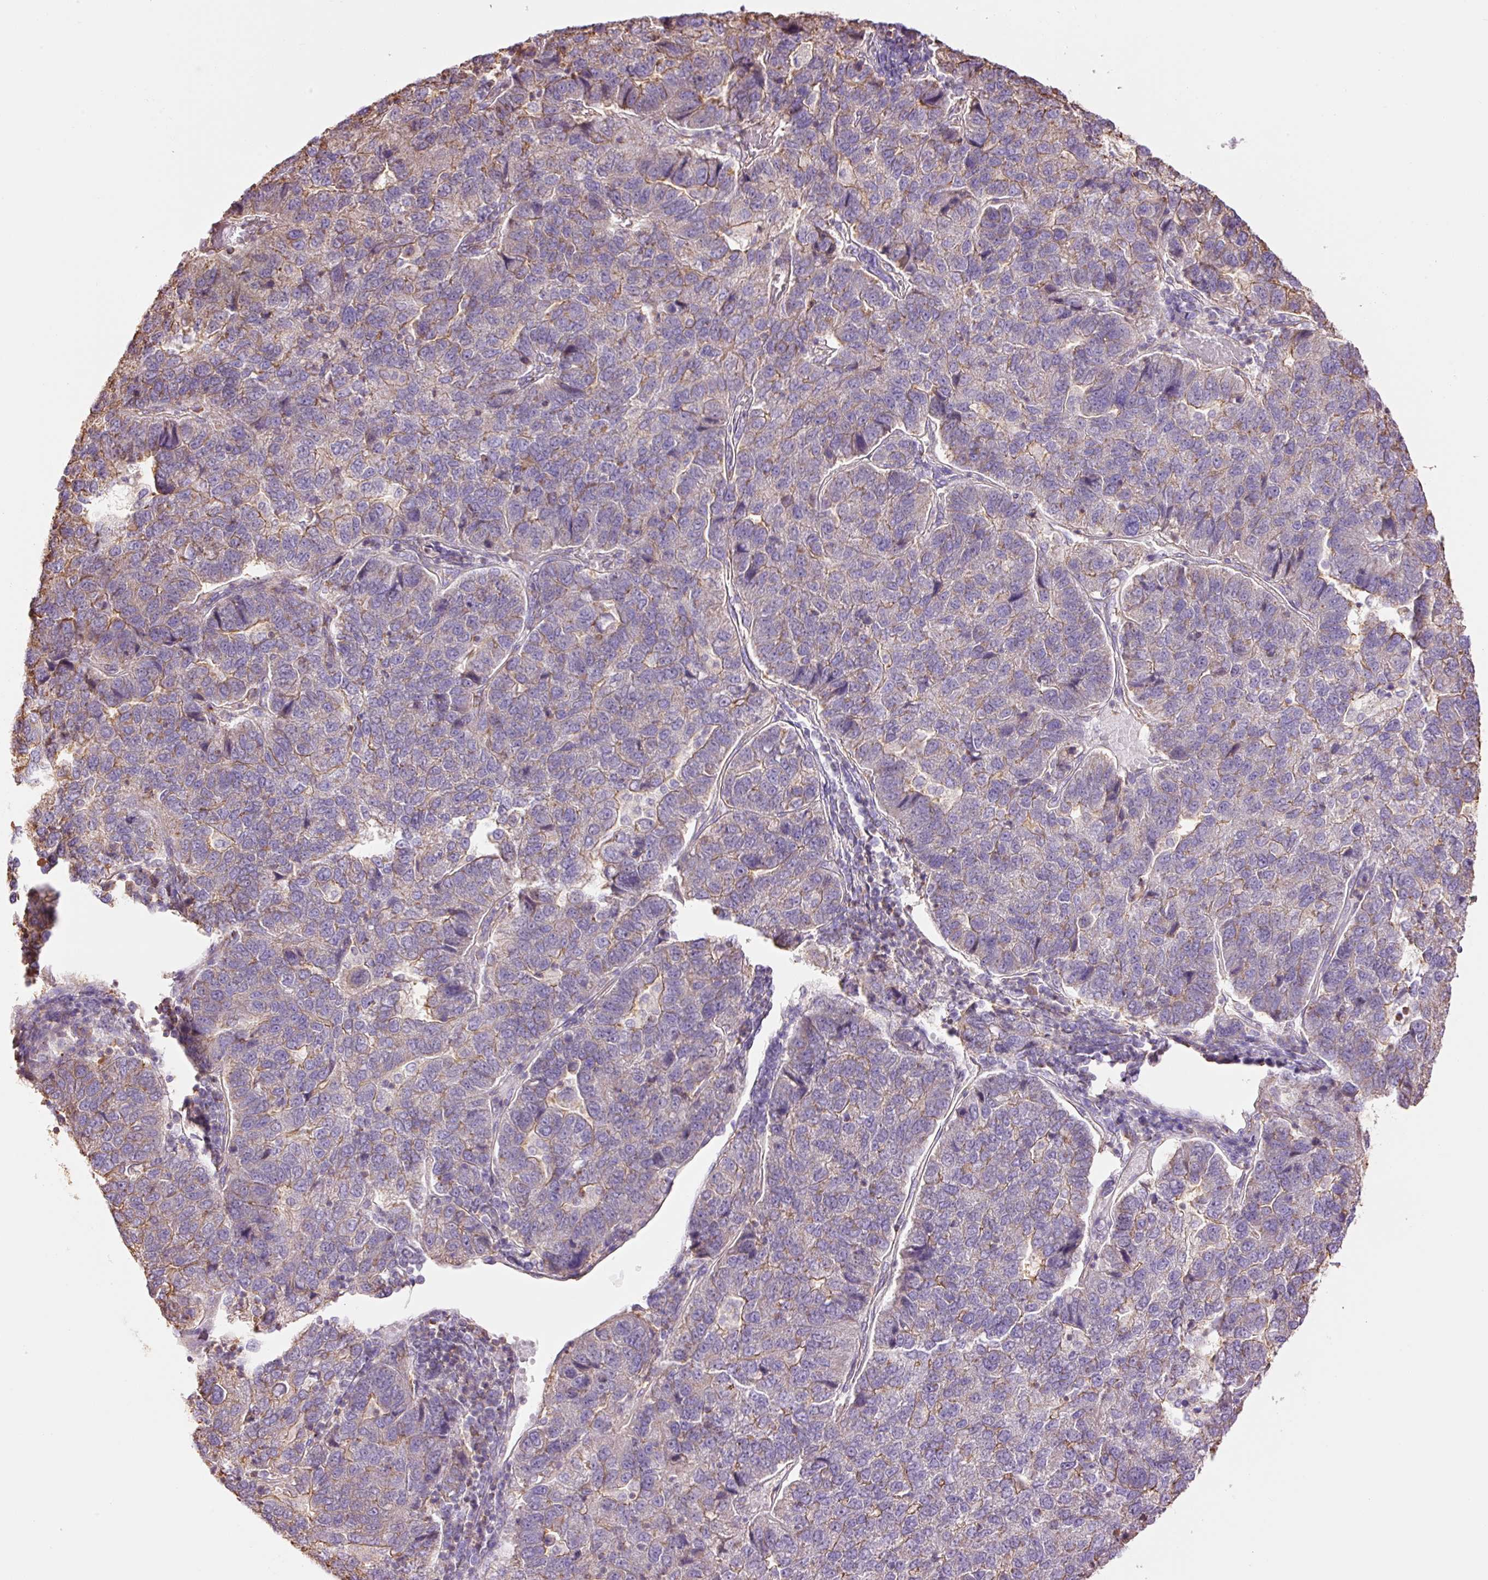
{"staining": {"intensity": "weak", "quantity": "<25%", "location": "cytoplasmic/membranous"}, "tissue": "pancreatic cancer", "cell_type": "Tumor cells", "image_type": "cancer", "snomed": [{"axis": "morphology", "description": "Adenocarcinoma, NOS"}, {"axis": "topography", "description": "Pancreas"}], "caption": "A high-resolution photomicrograph shows IHC staining of pancreatic adenocarcinoma, which exhibits no significant positivity in tumor cells.", "gene": "PPP1R1B", "patient": {"sex": "female", "age": 61}}